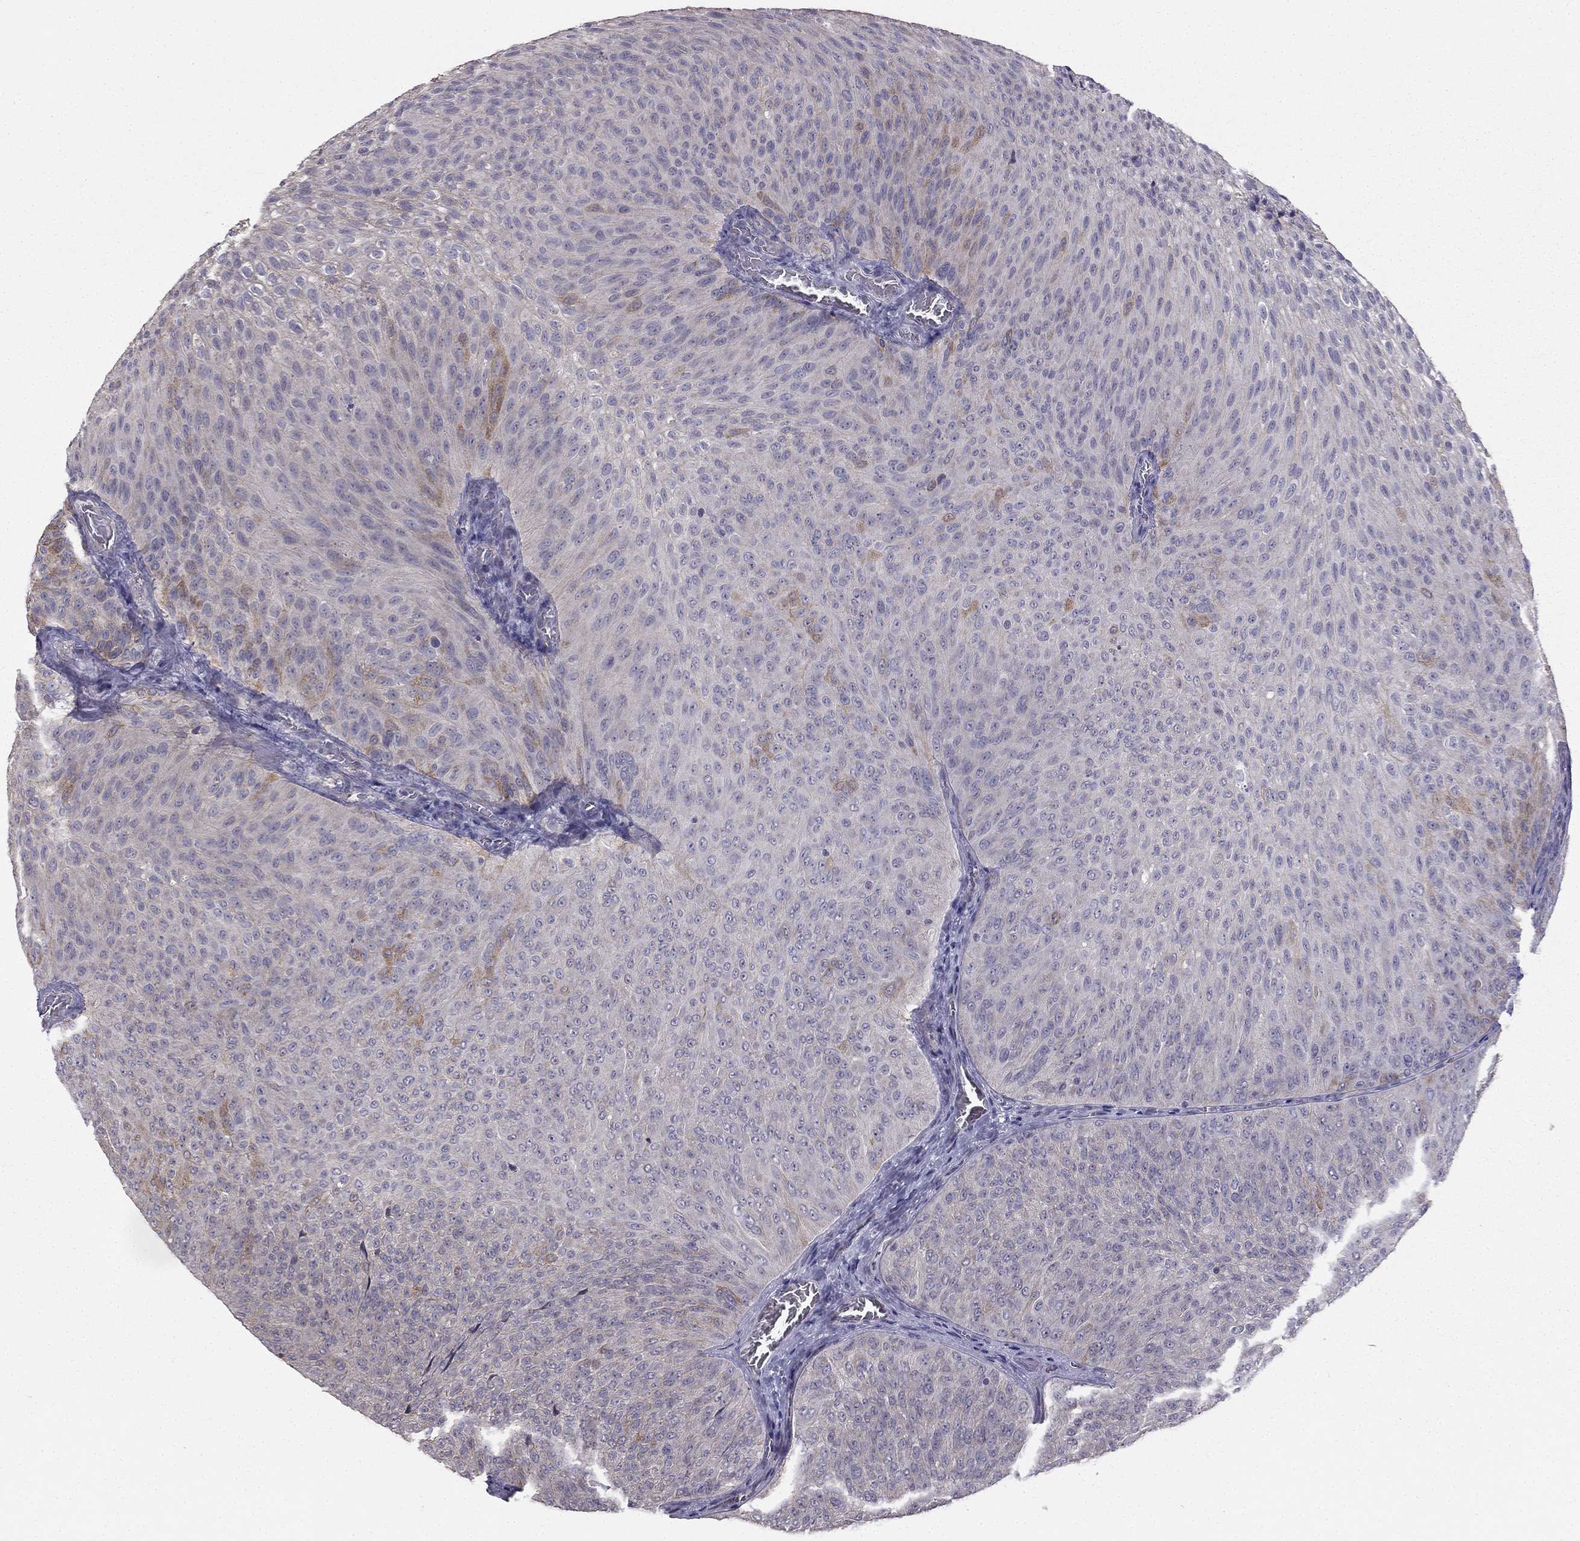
{"staining": {"intensity": "moderate", "quantity": "<25%", "location": "cytoplasmic/membranous"}, "tissue": "urothelial cancer", "cell_type": "Tumor cells", "image_type": "cancer", "snomed": [{"axis": "morphology", "description": "Urothelial carcinoma, Low grade"}, {"axis": "topography", "description": "Urinary bladder"}], "caption": "Urothelial carcinoma (low-grade) was stained to show a protein in brown. There is low levels of moderate cytoplasmic/membranous staining in about <25% of tumor cells. (DAB (3,3'-diaminobenzidine) = brown stain, brightfield microscopy at high magnification).", "gene": "HSFX1", "patient": {"sex": "male", "age": 78}}